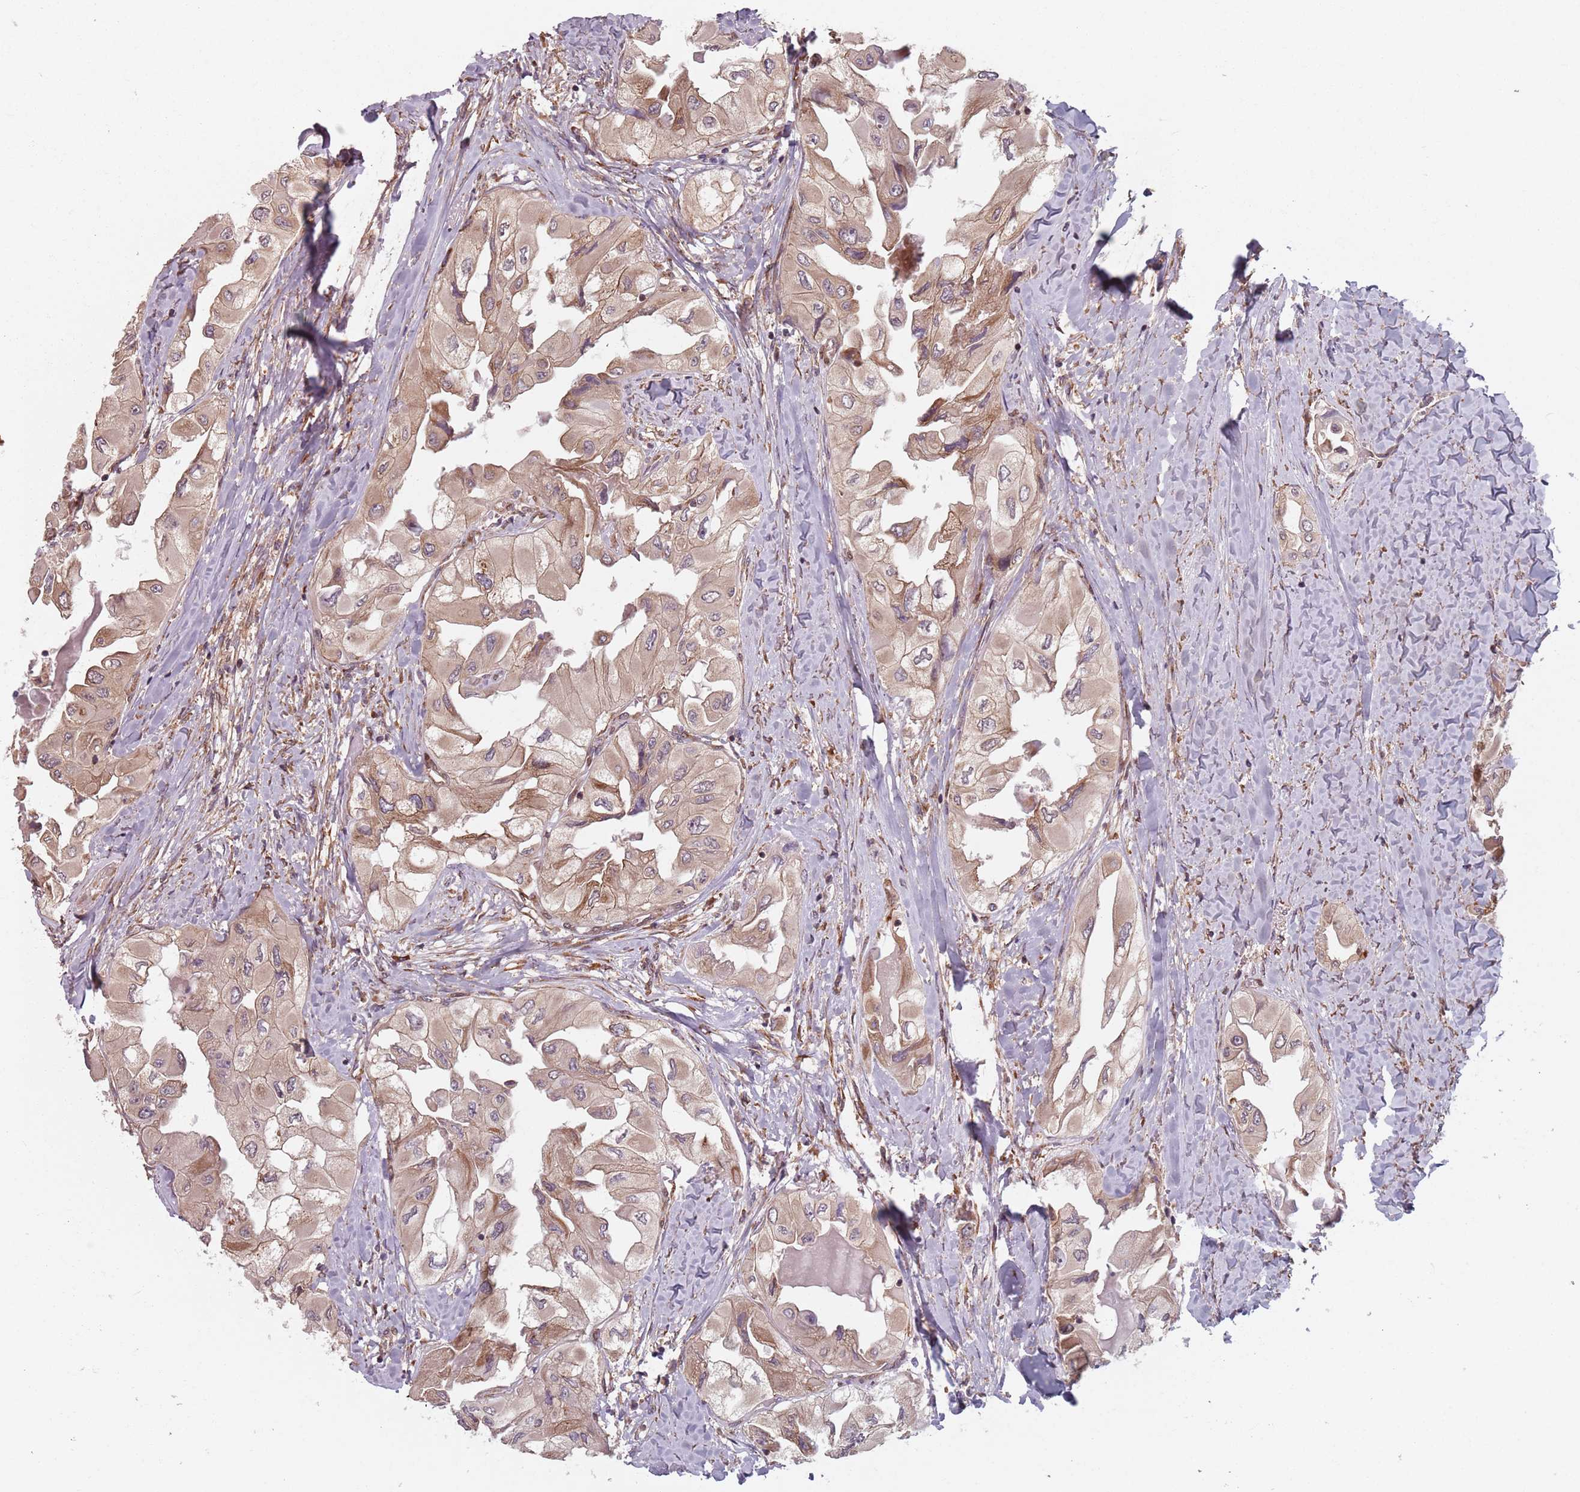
{"staining": {"intensity": "weak", "quantity": "25%-75%", "location": "cytoplasmic/membranous"}, "tissue": "thyroid cancer", "cell_type": "Tumor cells", "image_type": "cancer", "snomed": [{"axis": "morphology", "description": "Normal tissue, NOS"}, {"axis": "morphology", "description": "Papillary adenocarcinoma, NOS"}, {"axis": "topography", "description": "Thyroid gland"}], "caption": "The image shows immunohistochemical staining of thyroid cancer (papillary adenocarcinoma). There is weak cytoplasmic/membranous expression is identified in approximately 25%-75% of tumor cells.", "gene": "NOTCH3", "patient": {"sex": "female", "age": 59}}